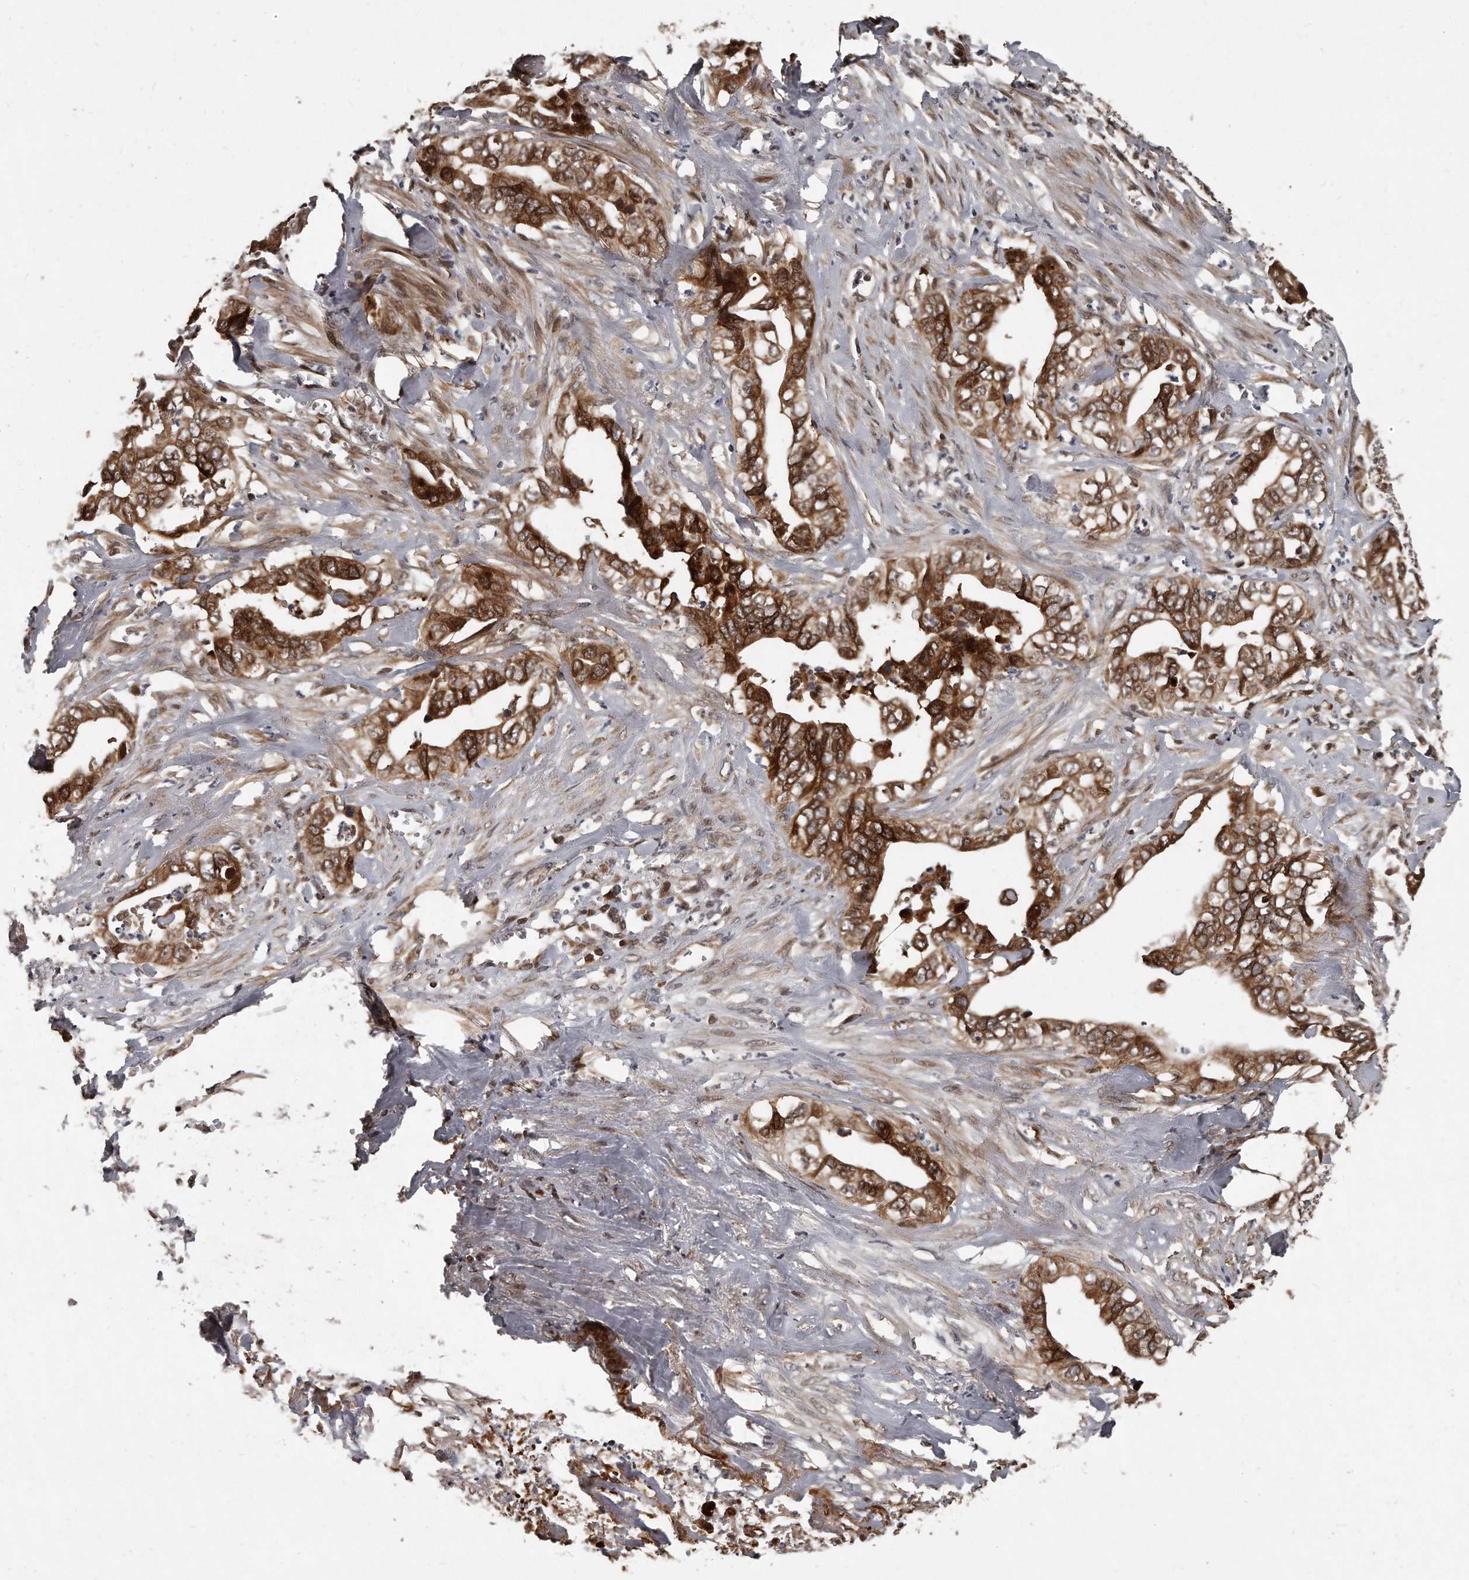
{"staining": {"intensity": "strong", "quantity": ">75%", "location": "cytoplasmic/membranous"}, "tissue": "liver cancer", "cell_type": "Tumor cells", "image_type": "cancer", "snomed": [{"axis": "morphology", "description": "Cholangiocarcinoma"}, {"axis": "topography", "description": "Liver"}], "caption": "A brown stain labels strong cytoplasmic/membranous expression of a protein in human cholangiocarcinoma (liver) tumor cells.", "gene": "GCH1", "patient": {"sex": "female", "age": 79}}